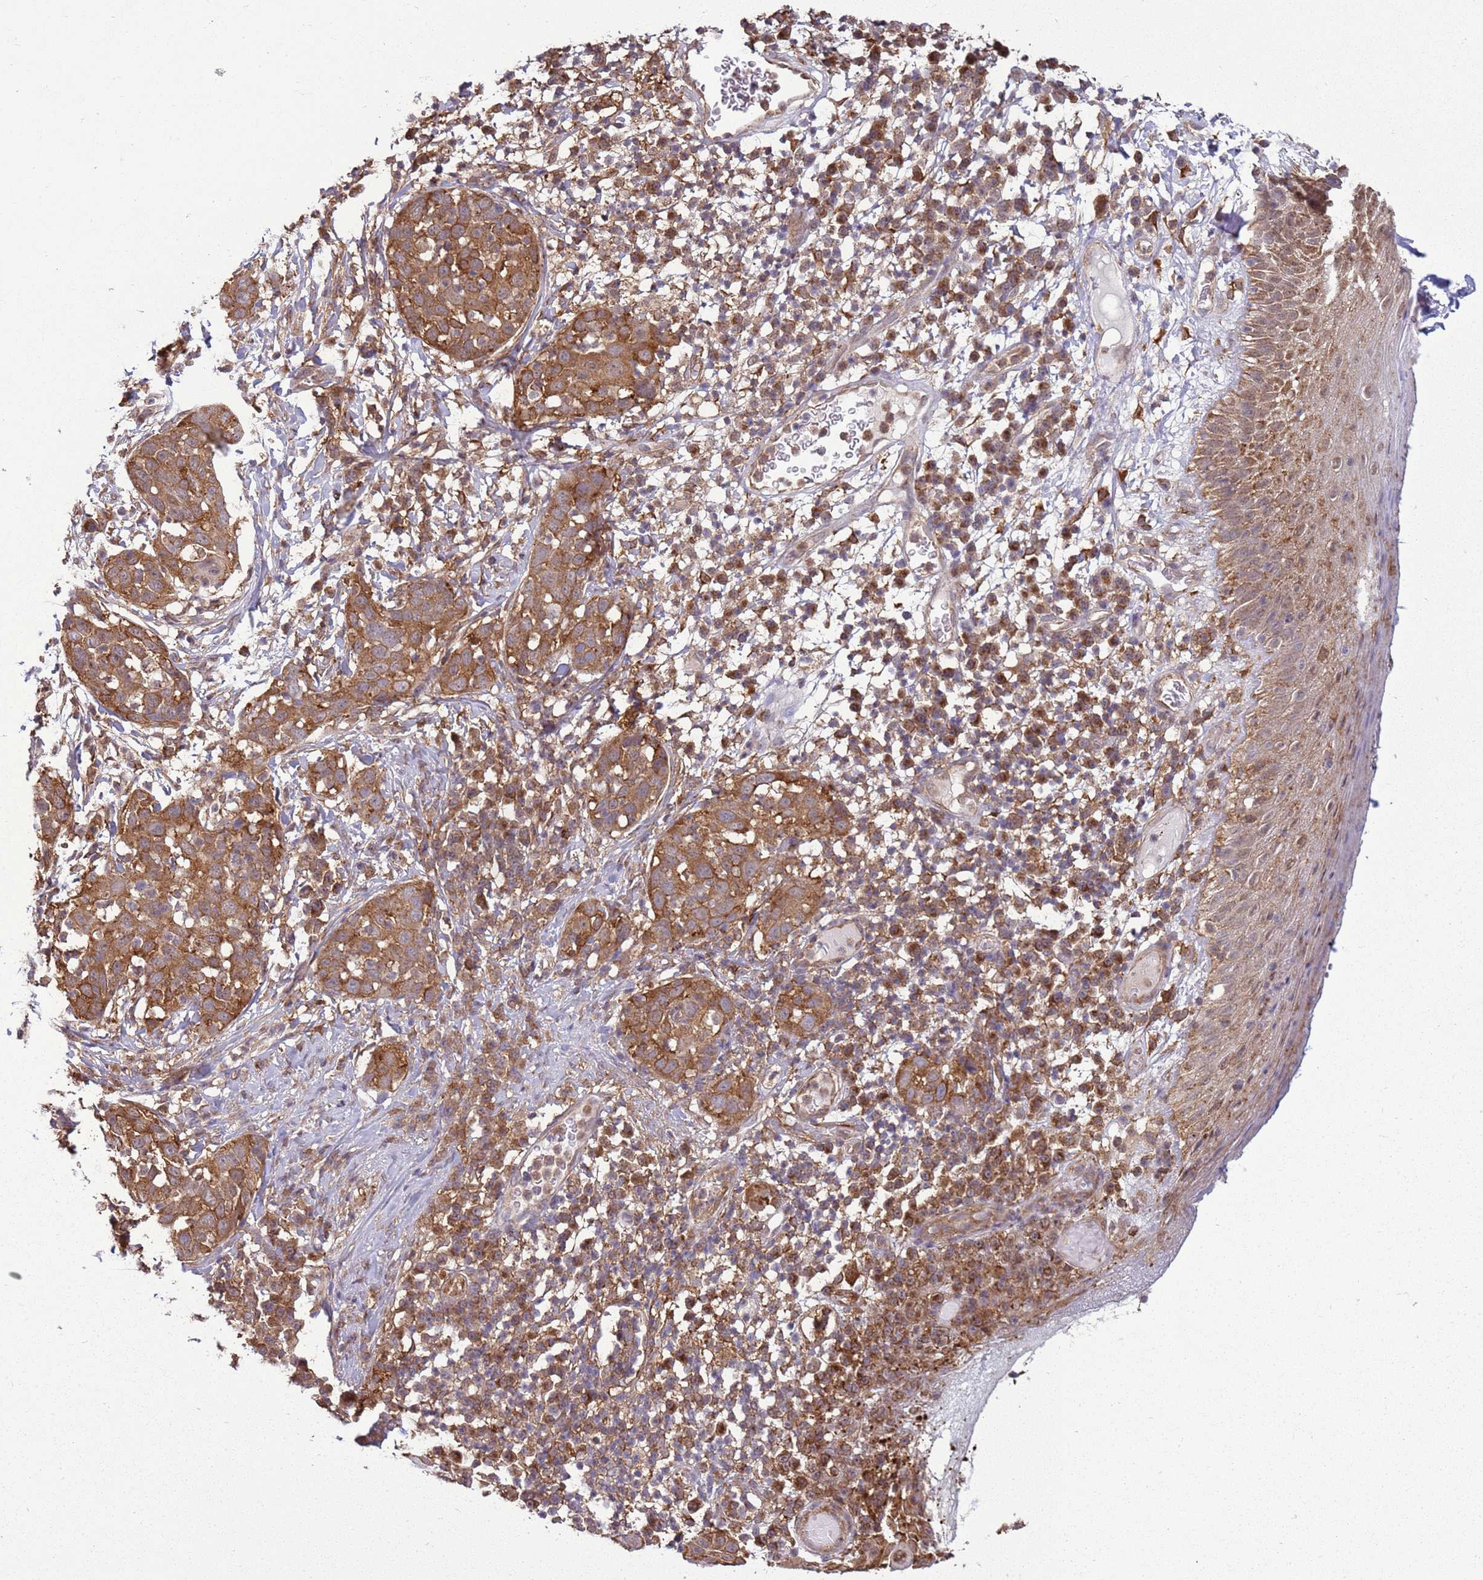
{"staining": {"intensity": "moderate", "quantity": ">75%", "location": "cytoplasmic/membranous"}, "tissue": "skin cancer", "cell_type": "Tumor cells", "image_type": "cancer", "snomed": [{"axis": "morphology", "description": "Squamous cell carcinoma, NOS"}, {"axis": "topography", "description": "Skin"}], "caption": "A high-resolution image shows IHC staining of skin squamous cell carcinoma, which demonstrates moderate cytoplasmic/membranous positivity in approximately >75% of tumor cells.", "gene": "GABRE", "patient": {"sex": "female", "age": 44}}